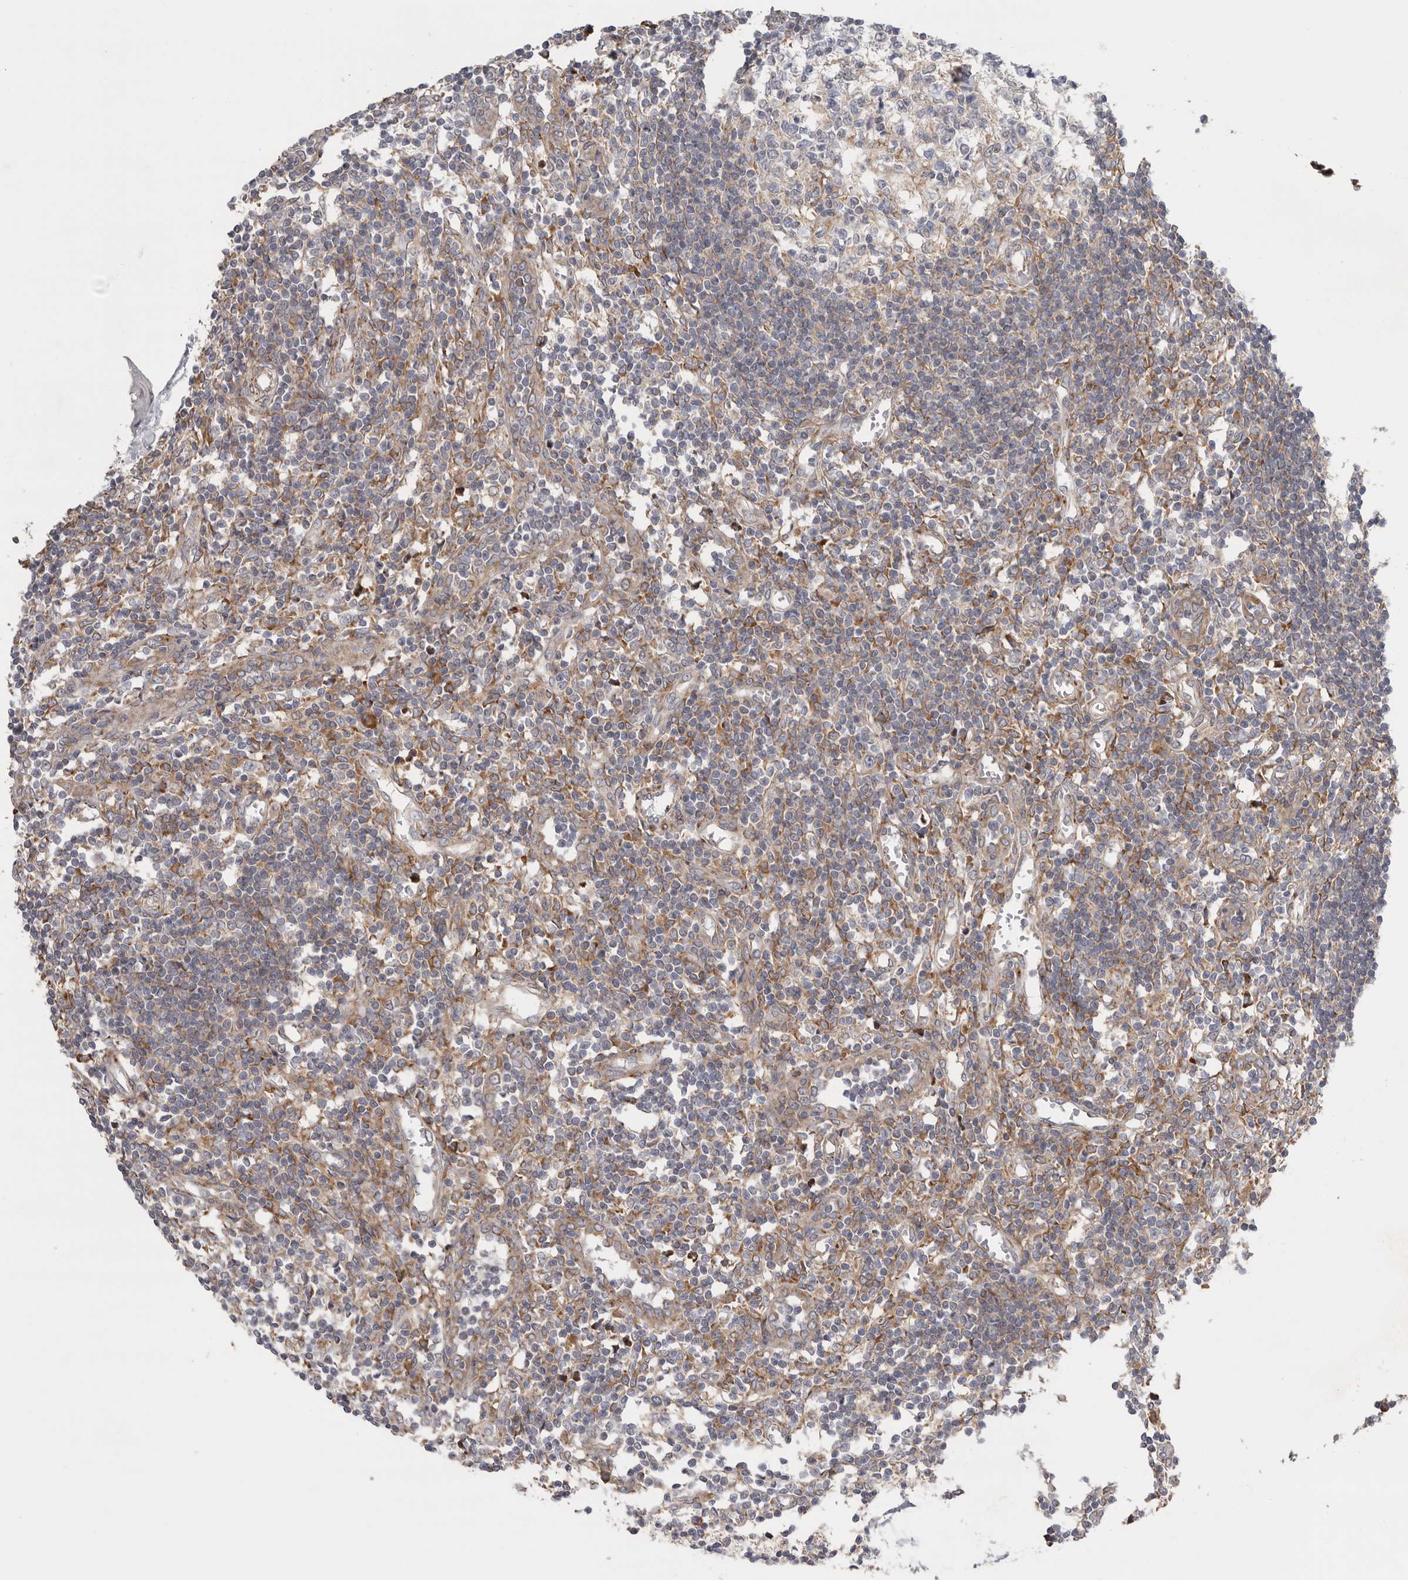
{"staining": {"intensity": "negative", "quantity": "none", "location": "none"}, "tissue": "lymph node", "cell_type": "Germinal center cells", "image_type": "normal", "snomed": [{"axis": "morphology", "description": "Normal tissue, NOS"}, {"axis": "morphology", "description": "Malignant melanoma, Metastatic site"}, {"axis": "topography", "description": "Lymph node"}], "caption": "A micrograph of human lymph node is negative for staining in germinal center cells. The staining was performed using DAB to visualize the protein expression in brown, while the nuclei were stained in blue with hematoxylin (Magnification: 20x).", "gene": "GANAB", "patient": {"sex": "male", "age": 41}}